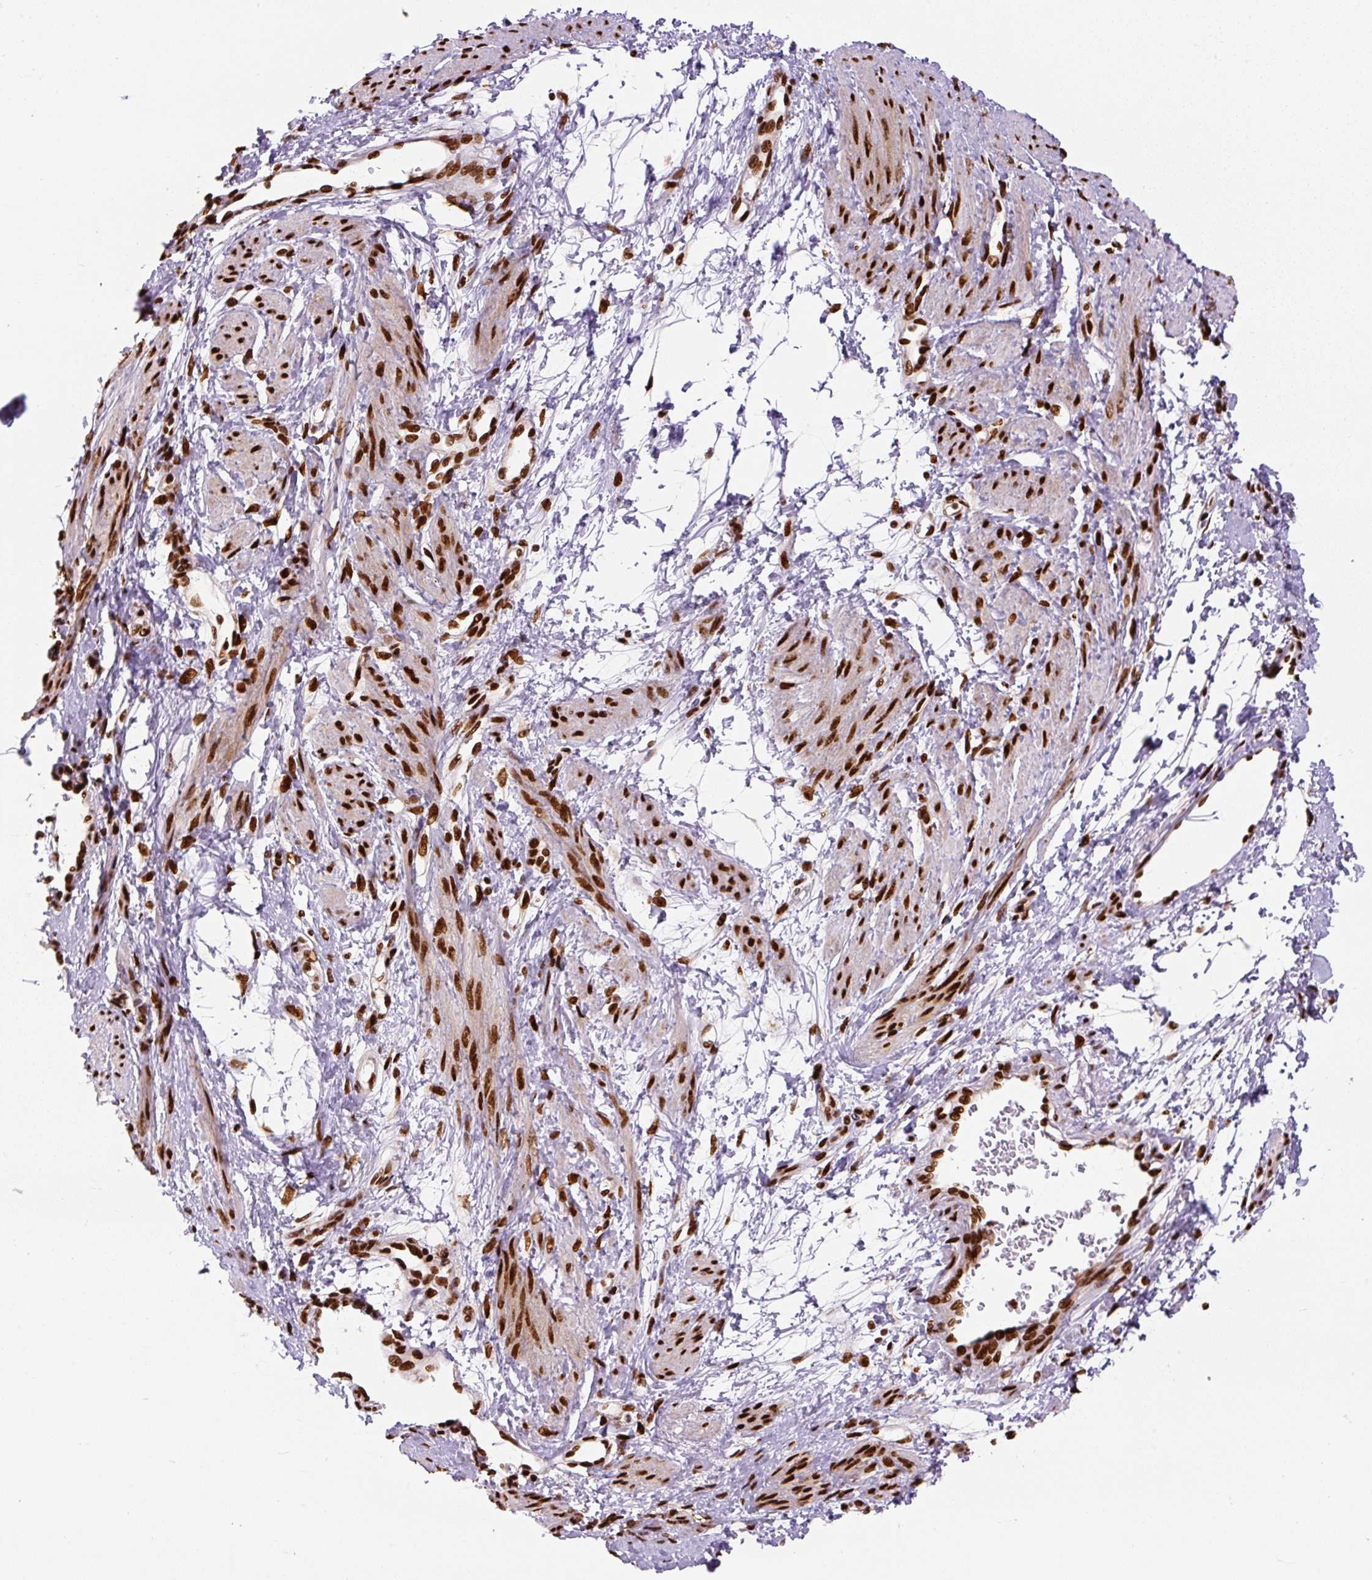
{"staining": {"intensity": "strong", "quantity": ">75%", "location": "nuclear"}, "tissue": "smooth muscle", "cell_type": "Smooth muscle cells", "image_type": "normal", "snomed": [{"axis": "morphology", "description": "Normal tissue, NOS"}, {"axis": "topography", "description": "Smooth muscle"}, {"axis": "topography", "description": "Uterus"}], "caption": "An IHC photomicrograph of normal tissue is shown. Protein staining in brown labels strong nuclear positivity in smooth muscle within smooth muscle cells.", "gene": "FUS", "patient": {"sex": "female", "age": 39}}